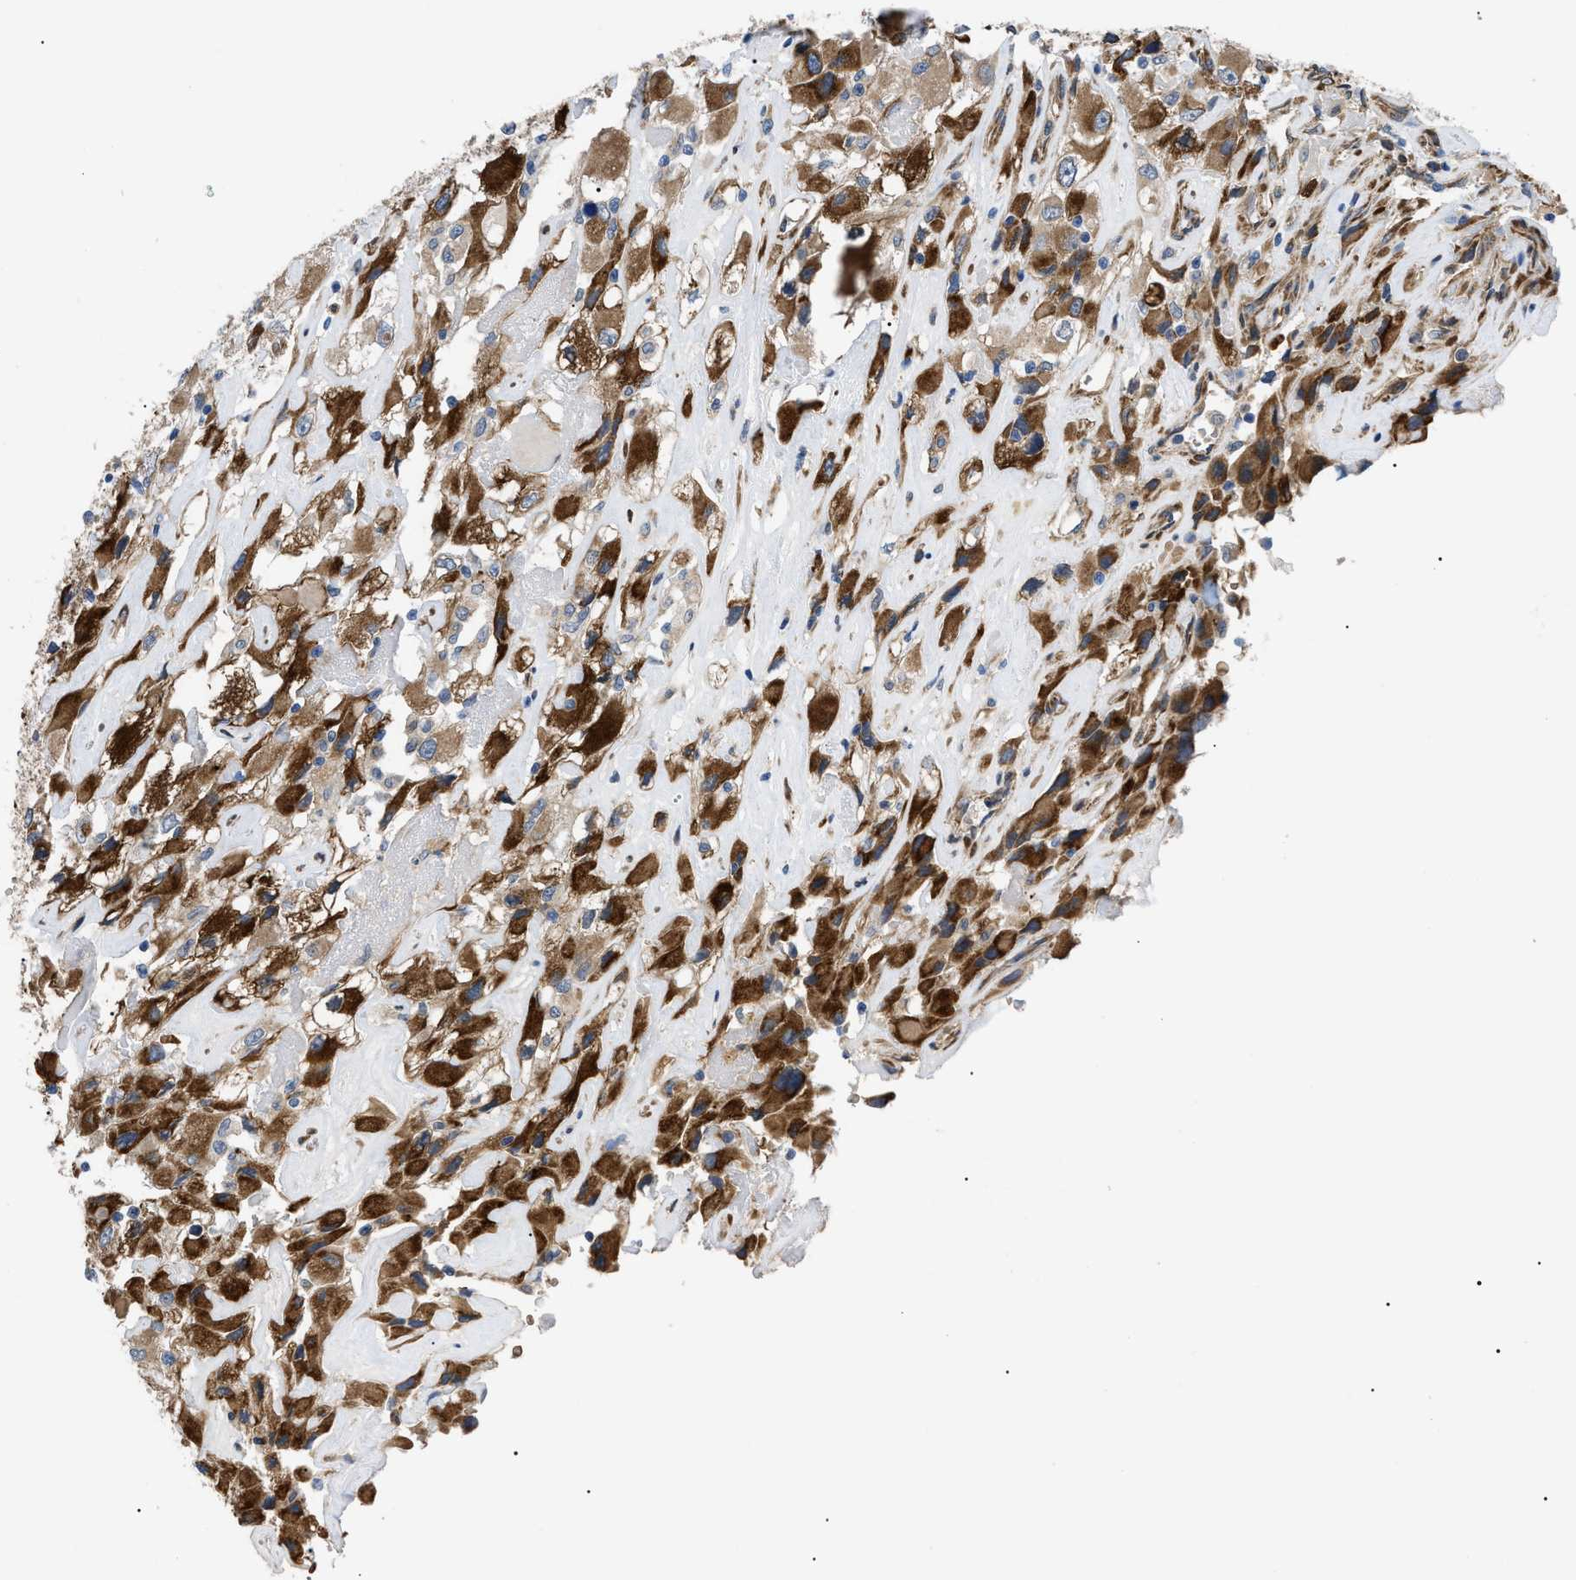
{"staining": {"intensity": "strong", "quantity": ">75%", "location": "cytoplasmic/membranous"}, "tissue": "renal cancer", "cell_type": "Tumor cells", "image_type": "cancer", "snomed": [{"axis": "morphology", "description": "Adenocarcinoma, NOS"}, {"axis": "topography", "description": "Kidney"}], "caption": "Tumor cells exhibit high levels of strong cytoplasmic/membranous staining in approximately >75% of cells in human adenocarcinoma (renal). The staining is performed using DAB (3,3'-diaminobenzidine) brown chromogen to label protein expression. The nuclei are counter-stained blue using hematoxylin.", "gene": "MYO10", "patient": {"sex": "female", "age": 52}}